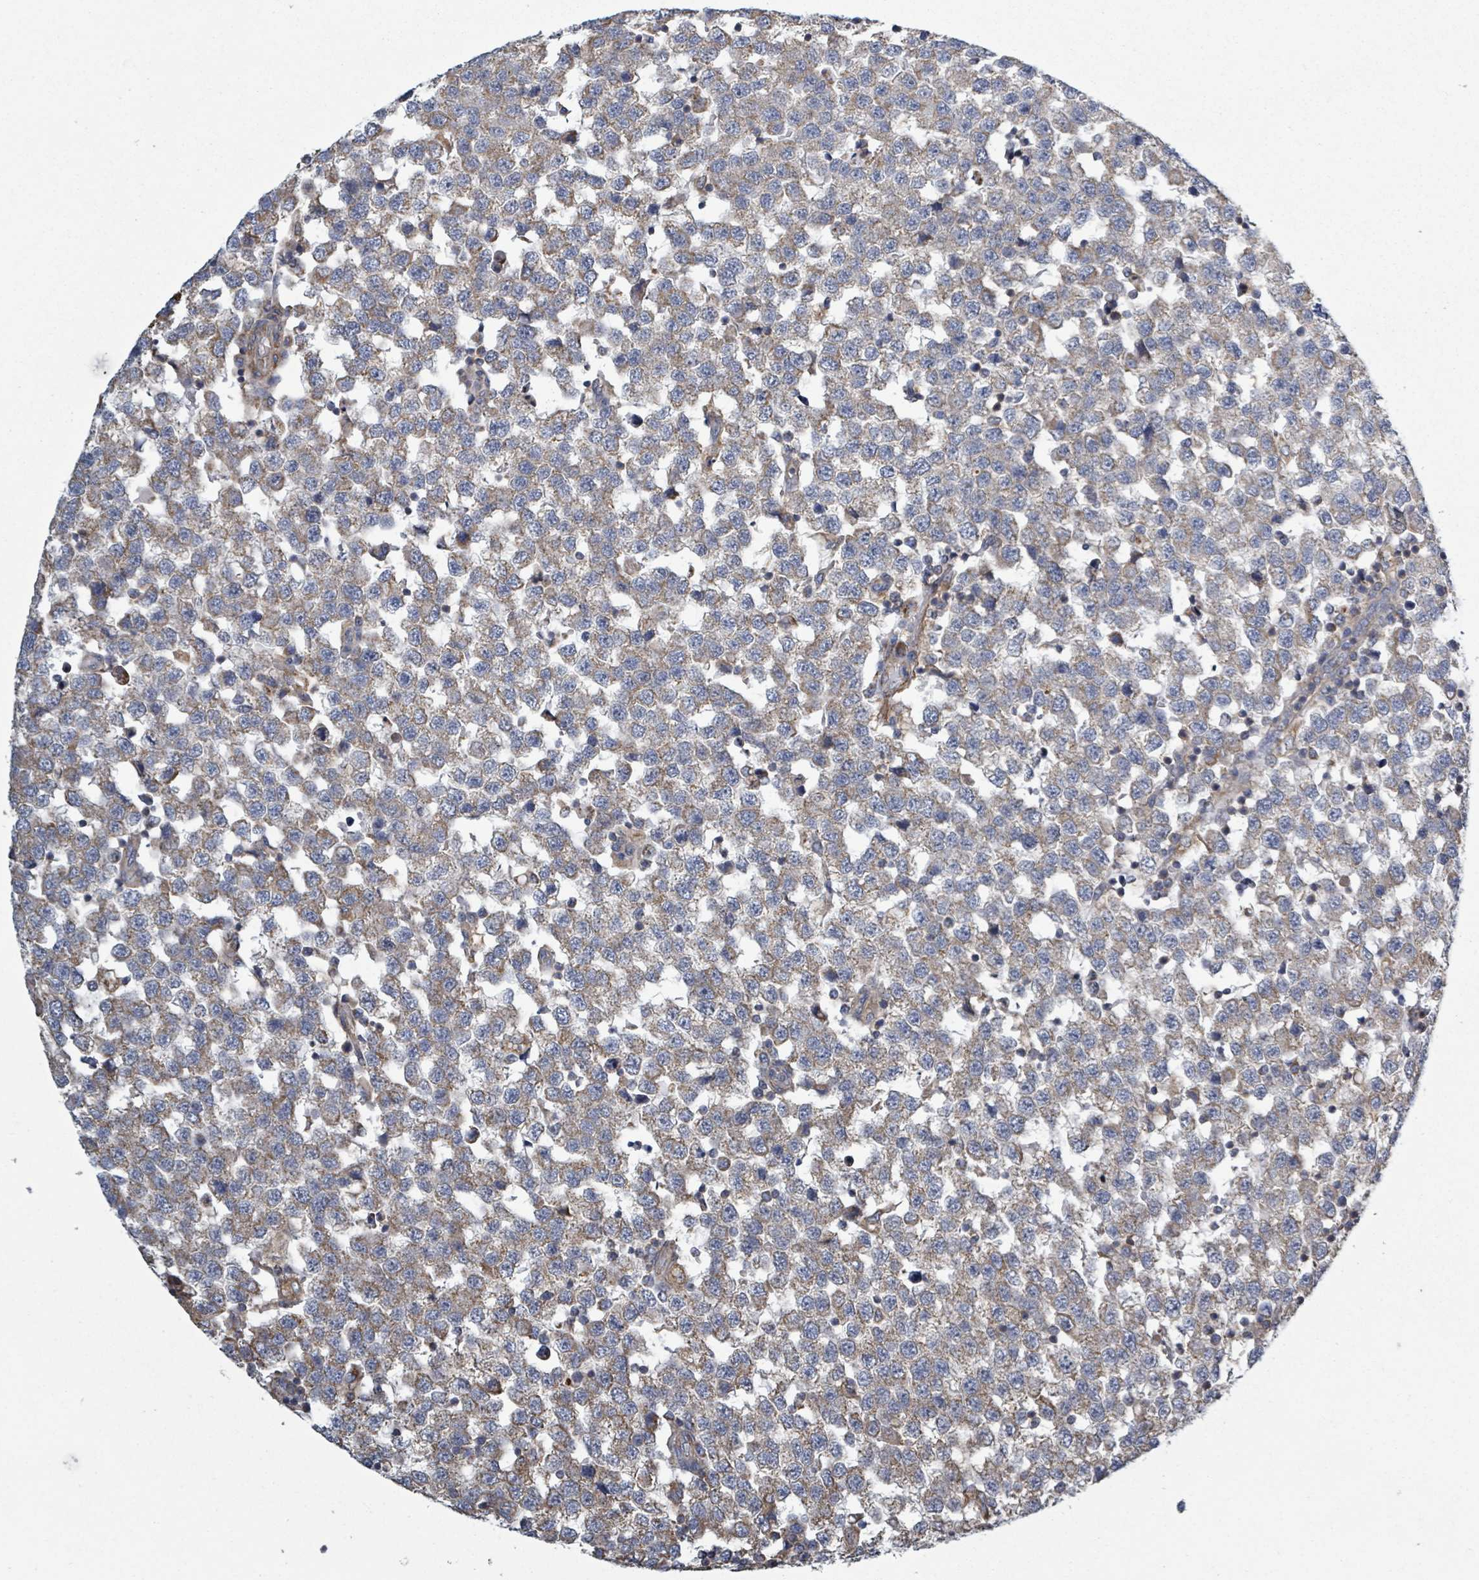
{"staining": {"intensity": "weak", "quantity": "25%-75%", "location": "cytoplasmic/membranous"}, "tissue": "testis cancer", "cell_type": "Tumor cells", "image_type": "cancer", "snomed": [{"axis": "morphology", "description": "Seminoma, NOS"}, {"axis": "topography", "description": "Testis"}], "caption": "Testis seminoma tissue demonstrates weak cytoplasmic/membranous positivity in approximately 25%-75% of tumor cells, visualized by immunohistochemistry. Ihc stains the protein in brown and the nuclei are stained blue.", "gene": "ADCK1", "patient": {"sex": "male", "age": 34}}